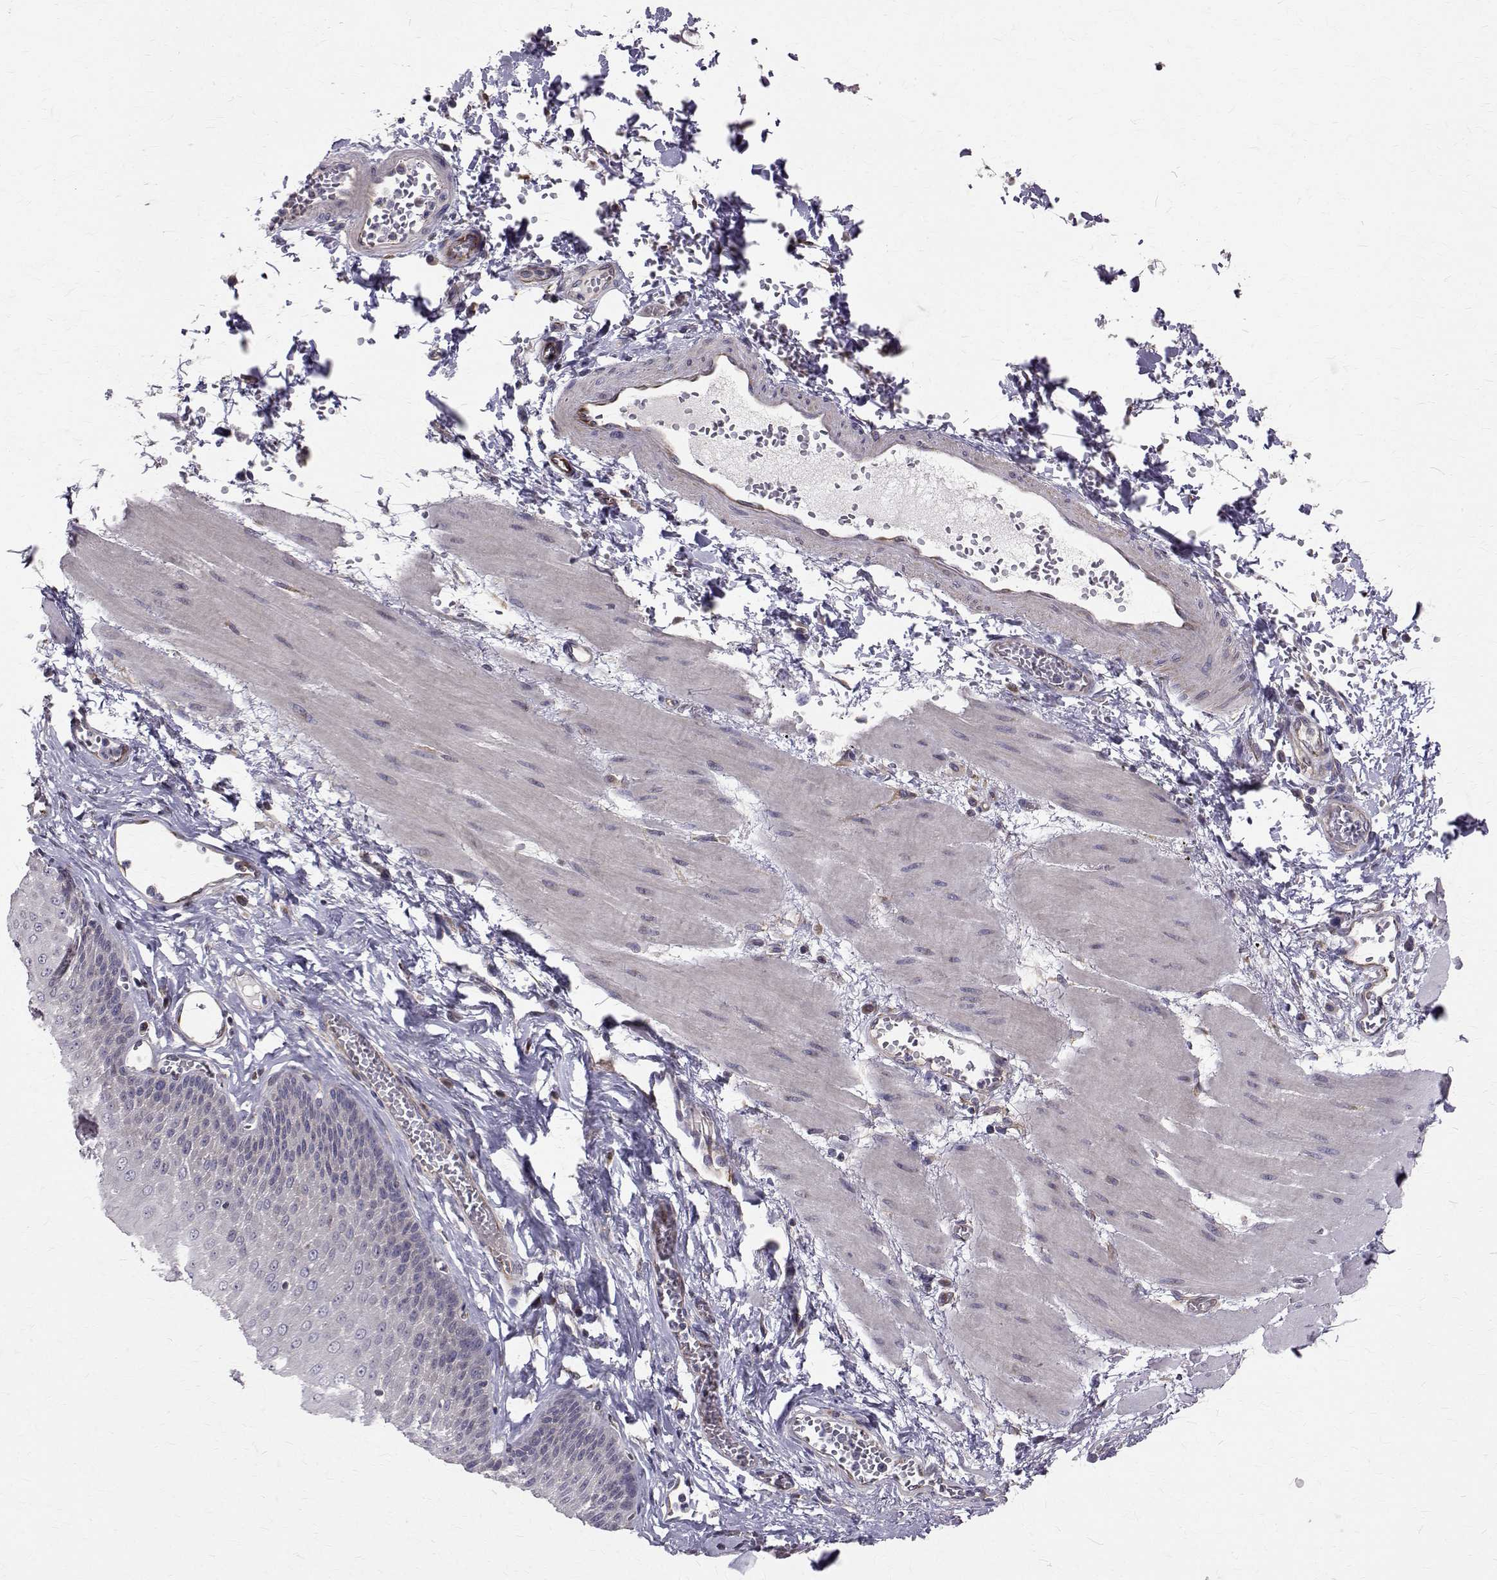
{"staining": {"intensity": "moderate", "quantity": "<25%", "location": "cytoplasmic/membranous"}, "tissue": "esophagus", "cell_type": "Squamous epithelial cells", "image_type": "normal", "snomed": [{"axis": "morphology", "description": "Normal tissue, NOS"}, {"axis": "topography", "description": "Esophagus"}], "caption": "About <25% of squamous epithelial cells in benign human esophagus display moderate cytoplasmic/membranous protein expression as visualized by brown immunohistochemical staining.", "gene": "ARFGAP1", "patient": {"sex": "male", "age": 60}}